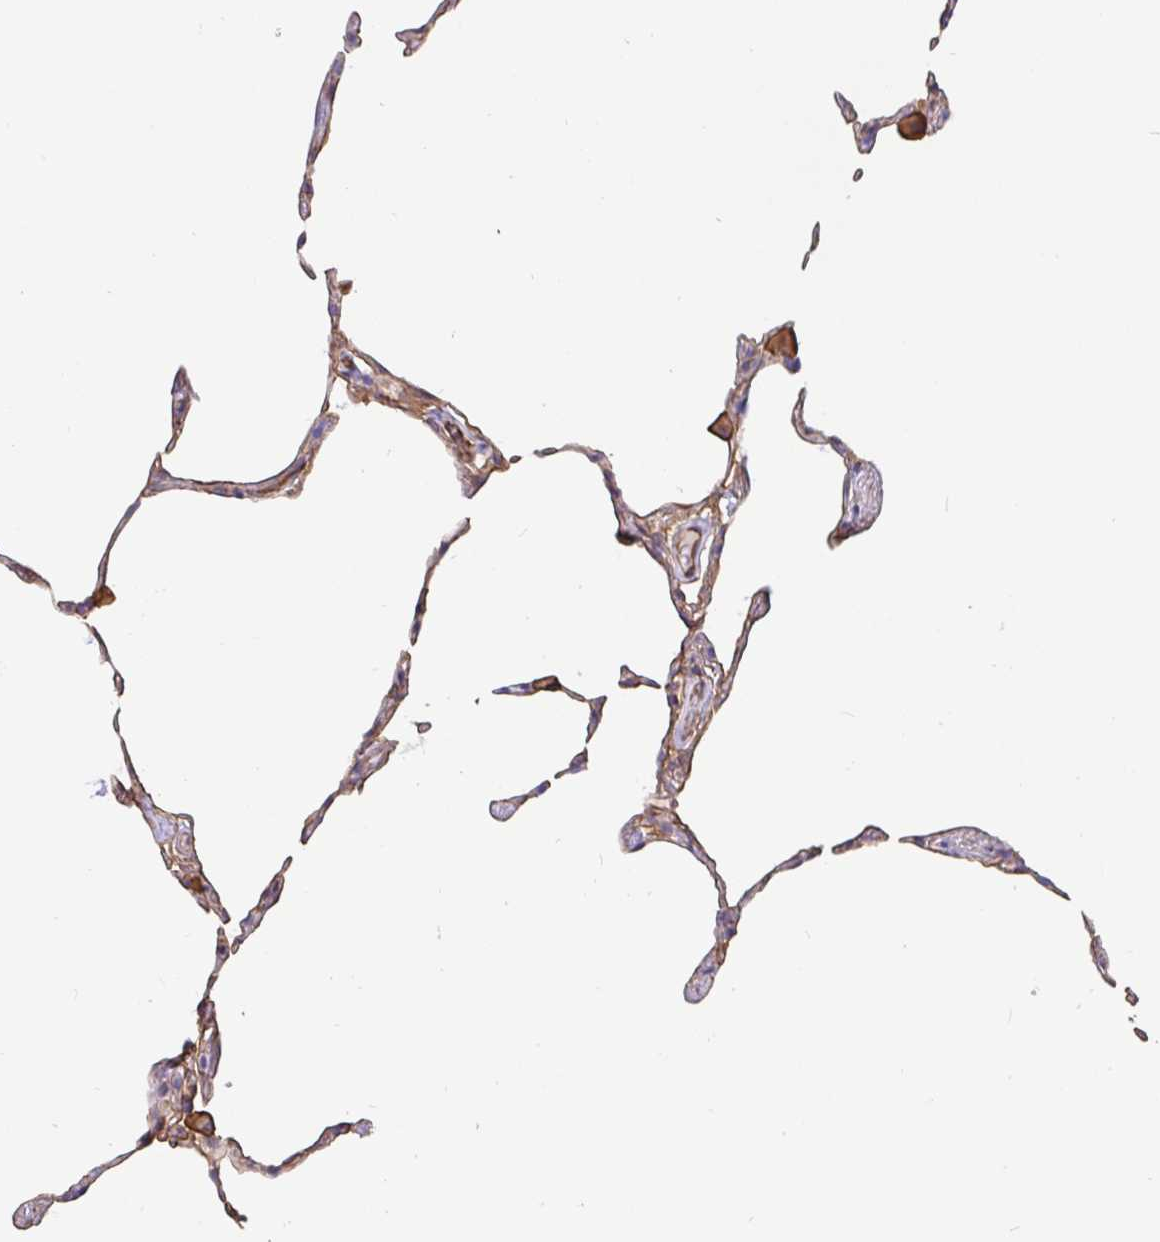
{"staining": {"intensity": "moderate", "quantity": ">75%", "location": "cytoplasmic/membranous"}, "tissue": "lung", "cell_type": "Alveolar cells", "image_type": "normal", "snomed": [{"axis": "morphology", "description": "Normal tissue, NOS"}, {"axis": "topography", "description": "Lung"}], "caption": "Immunohistochemical staining of unremarkable lung displays moderate cytoplasmic/membranous protein staining in about >75% of alveolar cells.", "gene": "ANXA2", "patient": {"sex": "female", "age": 57}}